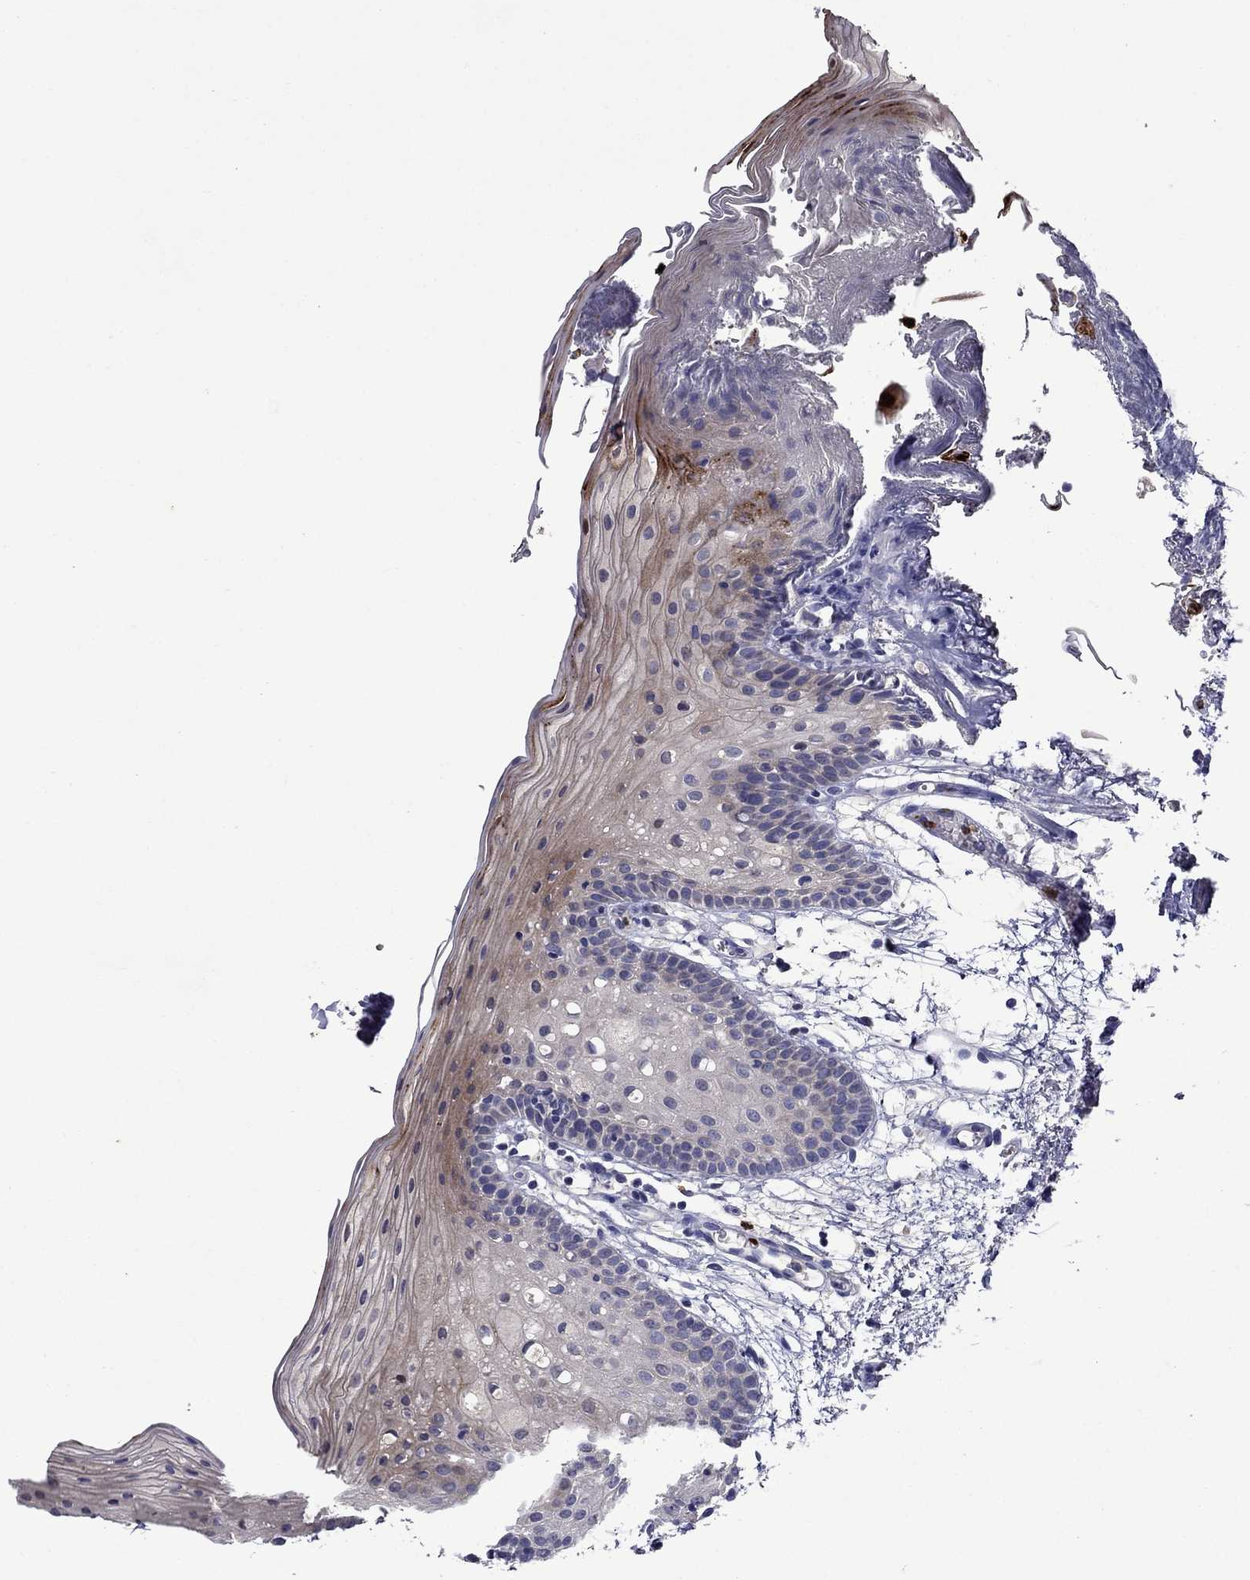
{"staining": {"intensity": "strong", "quantity": "<25%", "location": "cytoplasmic/membranous"}, "tissue": "oral mucosa", "cell_type": "Squamous epithelial cells", "image_type": "normal", "snomed": [{"axis": "morphology", "description": "Normal tissue, NOS"}, {"axis": "topography", "description": "Oral tissue"}, {"axis": "topography", "description": "Tounge, NOS"}], "caption": "IHC histopathology image of benign oral mucosa: human oral mucosa stained using immunohistochemistry (IHC) reveals medium levels of strong protein expression localized specifically in the cytoplasmic/membranous of squamous epithelial cells, appearing as a cytoplasmic/membranous brown color.", "gene": "IRF5", "patient": {"sex": "female", "age": 83}}